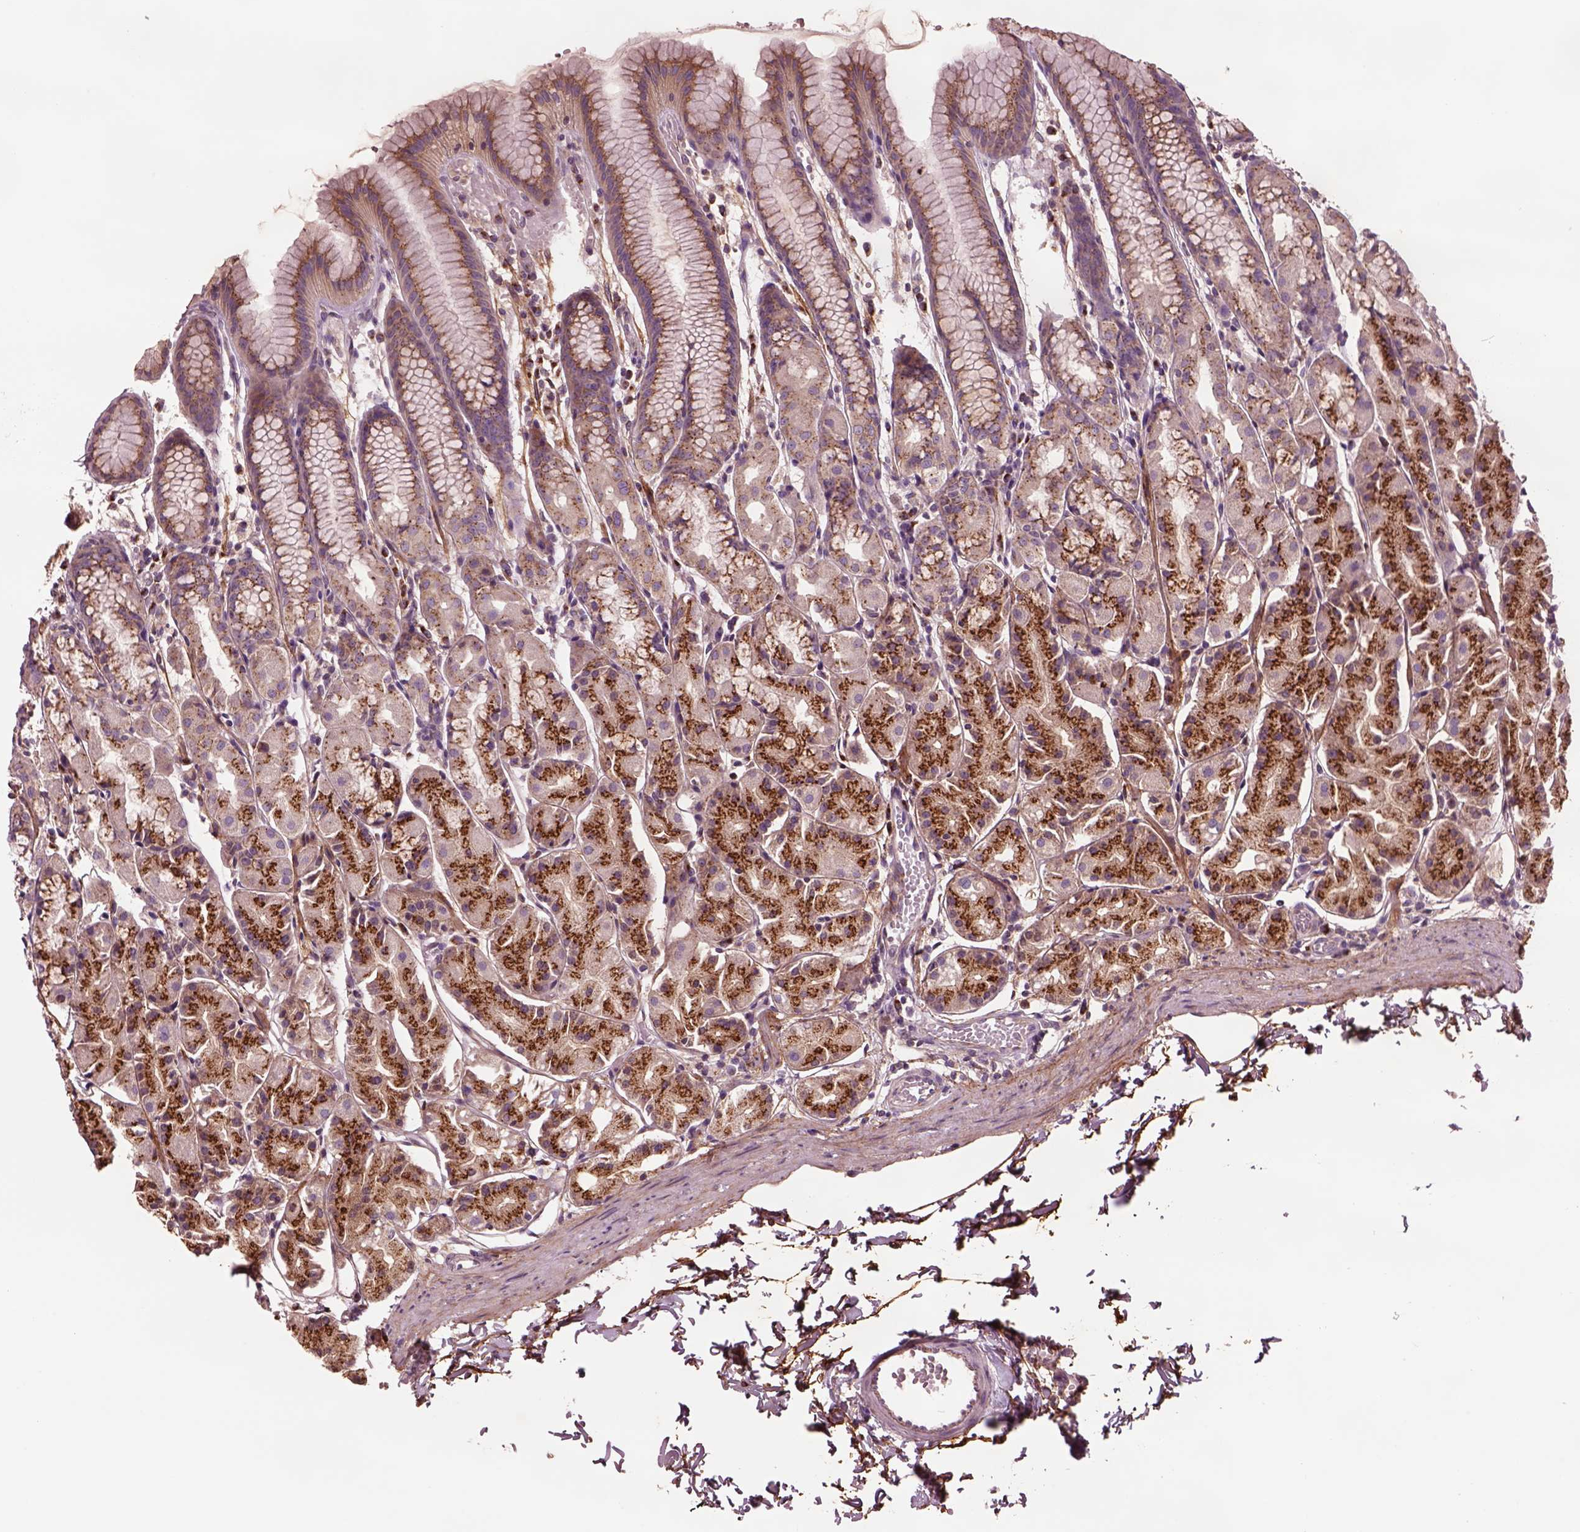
{"staining": {"intensity": "strong", "quantity": ">75%", "location": "cytoplasmic/membranous"}, "tissue": "stomach", "cell_type": "Glandular cells", "image_type": "normal", "snomed": [{"axis": "morphology", "description": "Normal tissue, NOS"}, {"axis": "topography", "description": "Stomach, upper"}], "caption": "A micrograph showing strong cytoplasmic/membranous expression in about >75% of glandular cells in benign stomach, as visualized by brown immunohistochemical staining.", "gene": "SEC23A", "patient": {"sex": "male", "age": 47}}